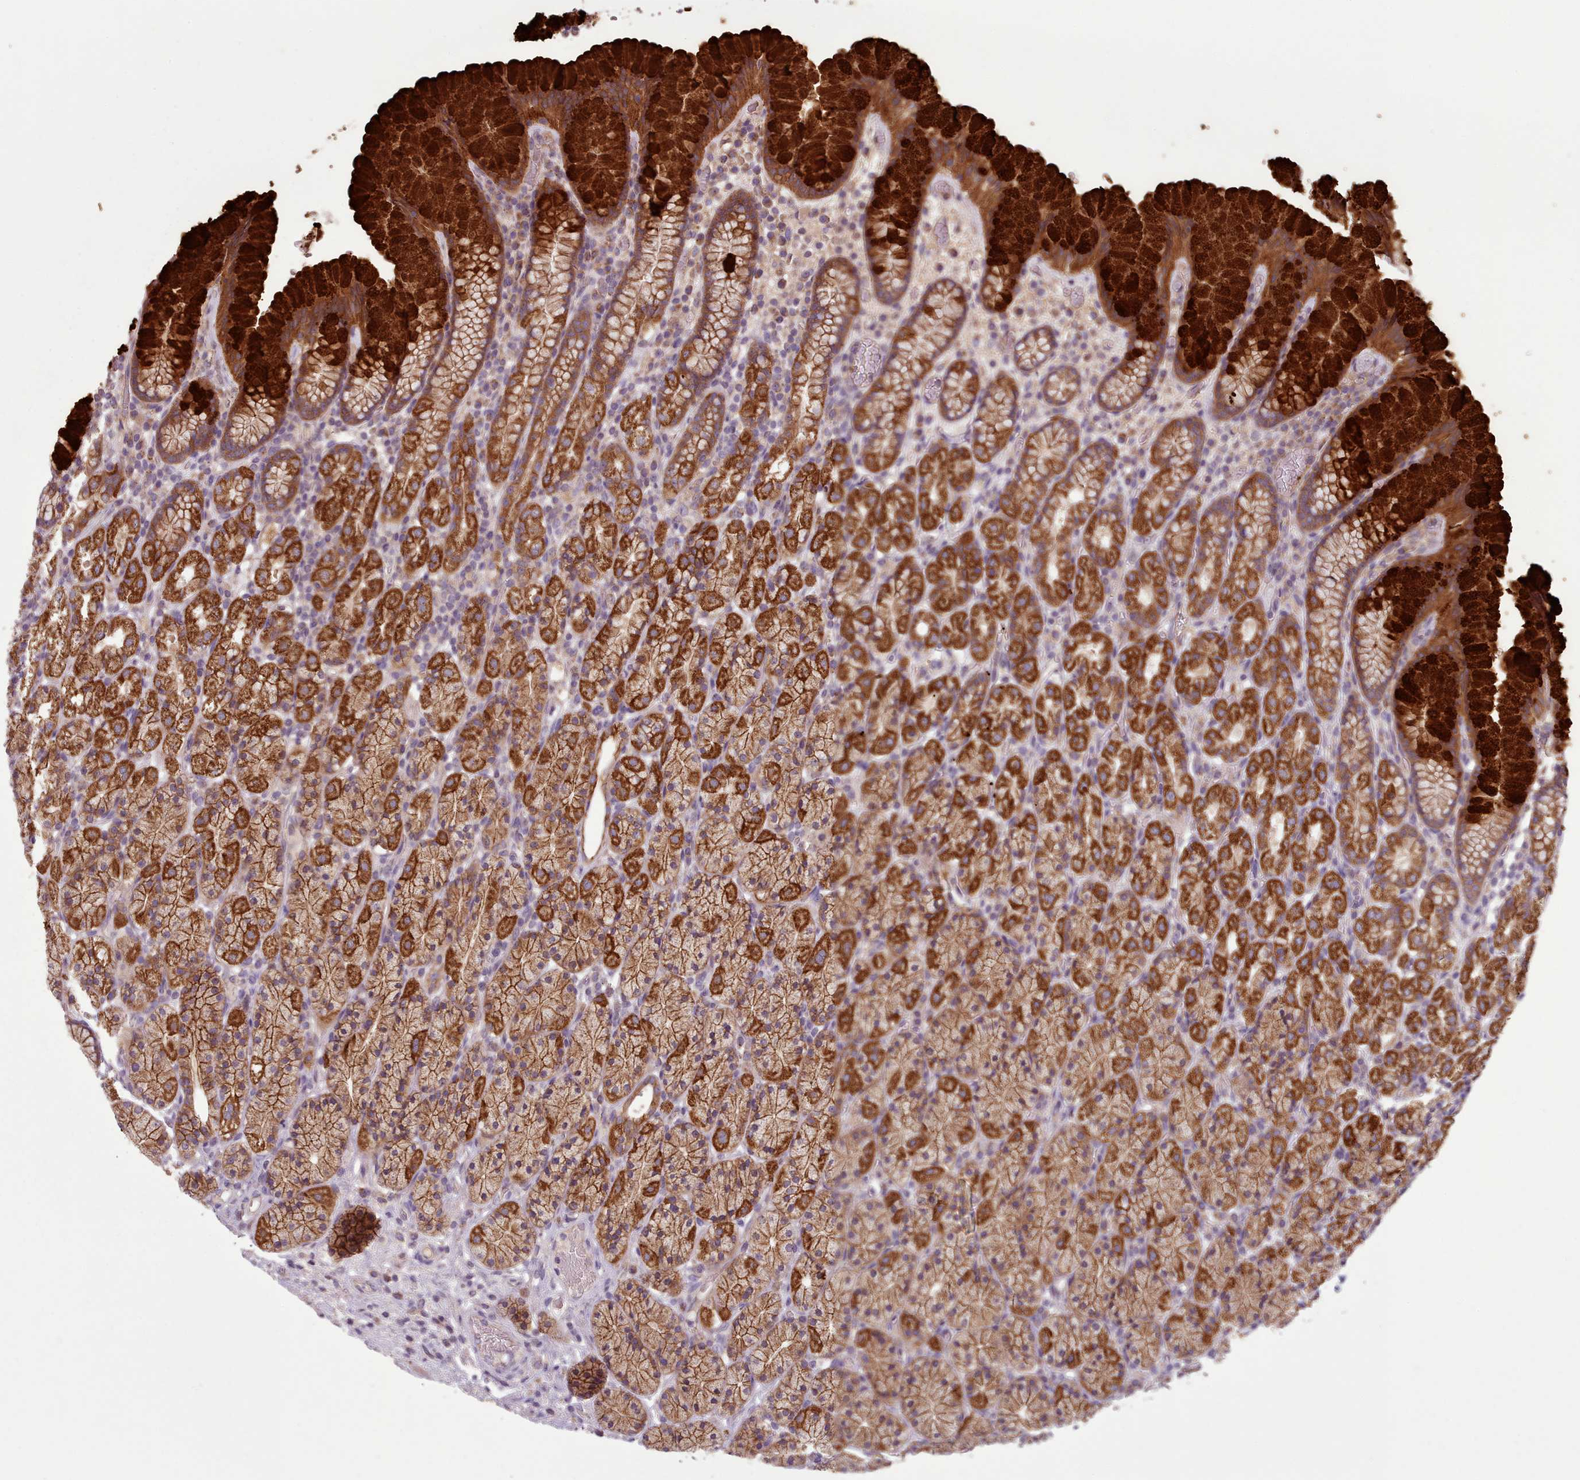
{"staining": {"intensity": "strong", "quantity": ">75%", "location": "cytoplasmic/membranous"}, "tissue": "stomach", "cell_type": "Glandular cells", "image_type": "normal", "snomed": [{"axis": "morphology", "description": "Normal tissue, NOS"}, {"axis": "topography", "description": "Stomach, upper"}, {"axis": "topography", "description": "Stomach"}], "caption": "DAB immunohistochemical staining of benign stomach displays strong cytoplasmic/membranous protein expression in approximately >75% of glandular cells.", "gene": "NT5DC2", "patient": {"sex": "male", "age": 62}}